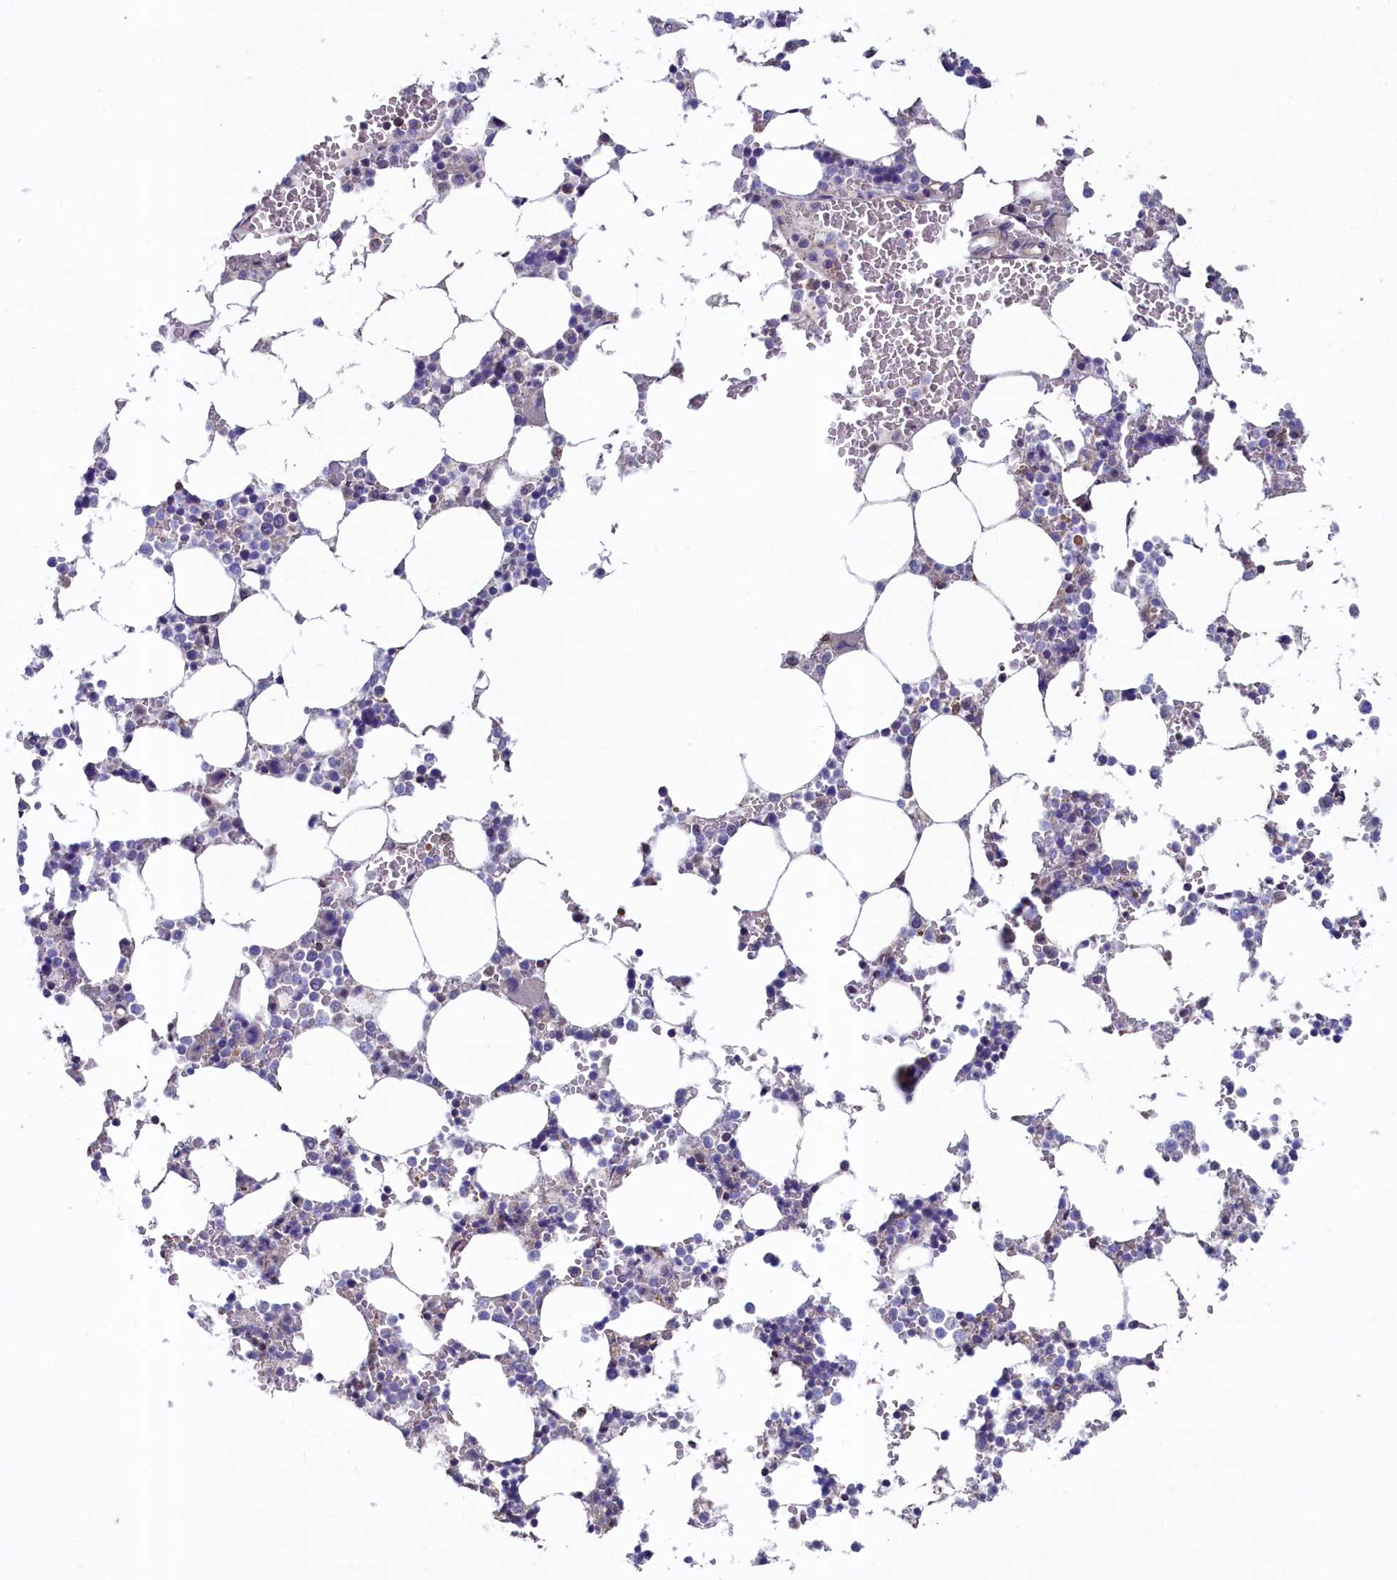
{"staining": {"intensity": "negative", "quantity": "none", "location": "none"}, "tissue": "bone marrow", "cell_type": "Hematopoietic cells", "image_type": "normal", "snomed": [{"axis": "morphology", "description": "Normal tissue, NOS"}, {"axis": "topography", "description": "Bone marrow"}], "caption": "Hematopoietic cells show no significant positivity in unremarkable bone marrow.", "gene": "SPATA2L", "patient": {"sex": "male", "age": 64}}